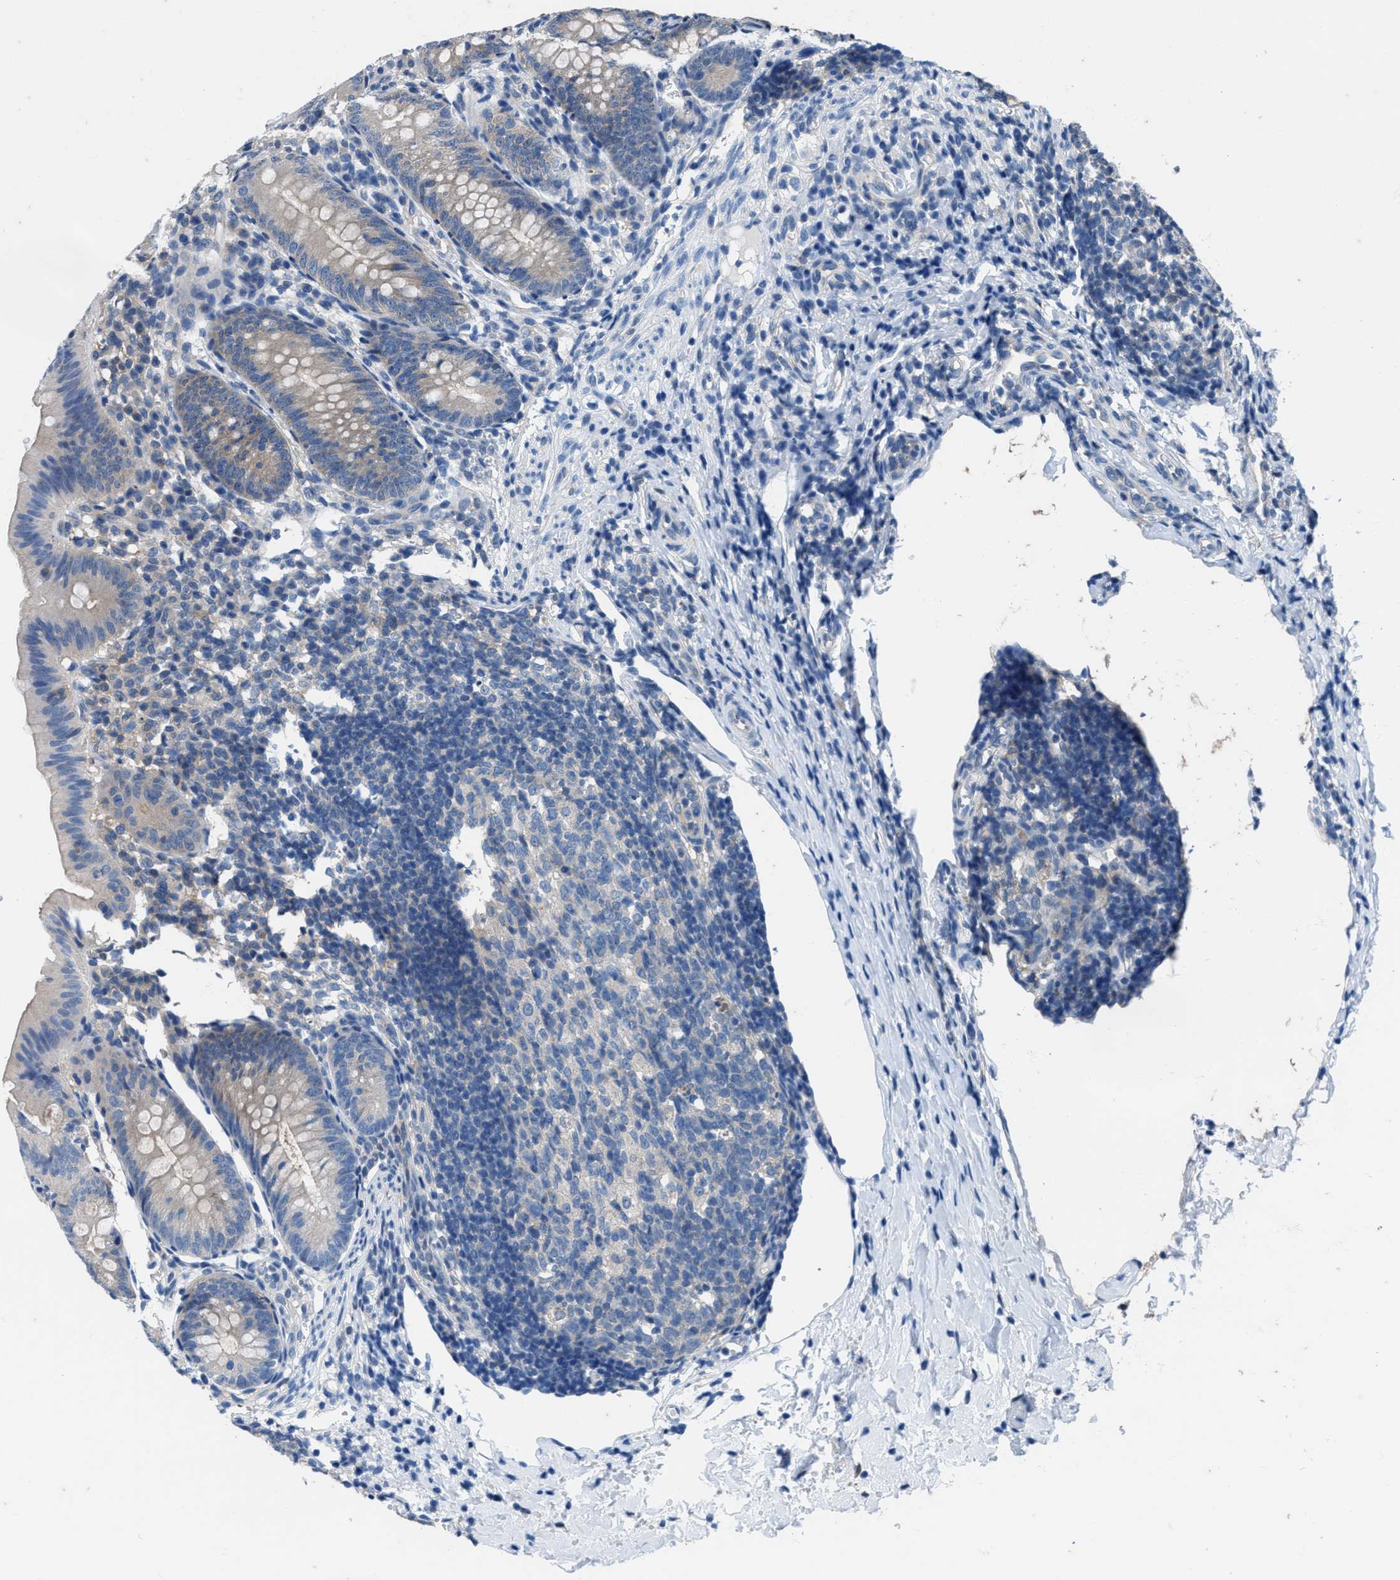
{"staining": {"intensity": "negative", "quantity": "none", "location": "none"}, "tissue": "appendix", "cell_type": "Glandular cells", "image_type": "normal", "snomed": [{"axis": "morphology", "description": "Normal tissue, NOS"}, {"axis": "topography", "description": "Appendix"}], "caption": "The IHC photomicrograph has no significant positivity in glandular cells of appendix.", "gene": "NUDT5", "patient": {"sex": "male", "age": 1}}